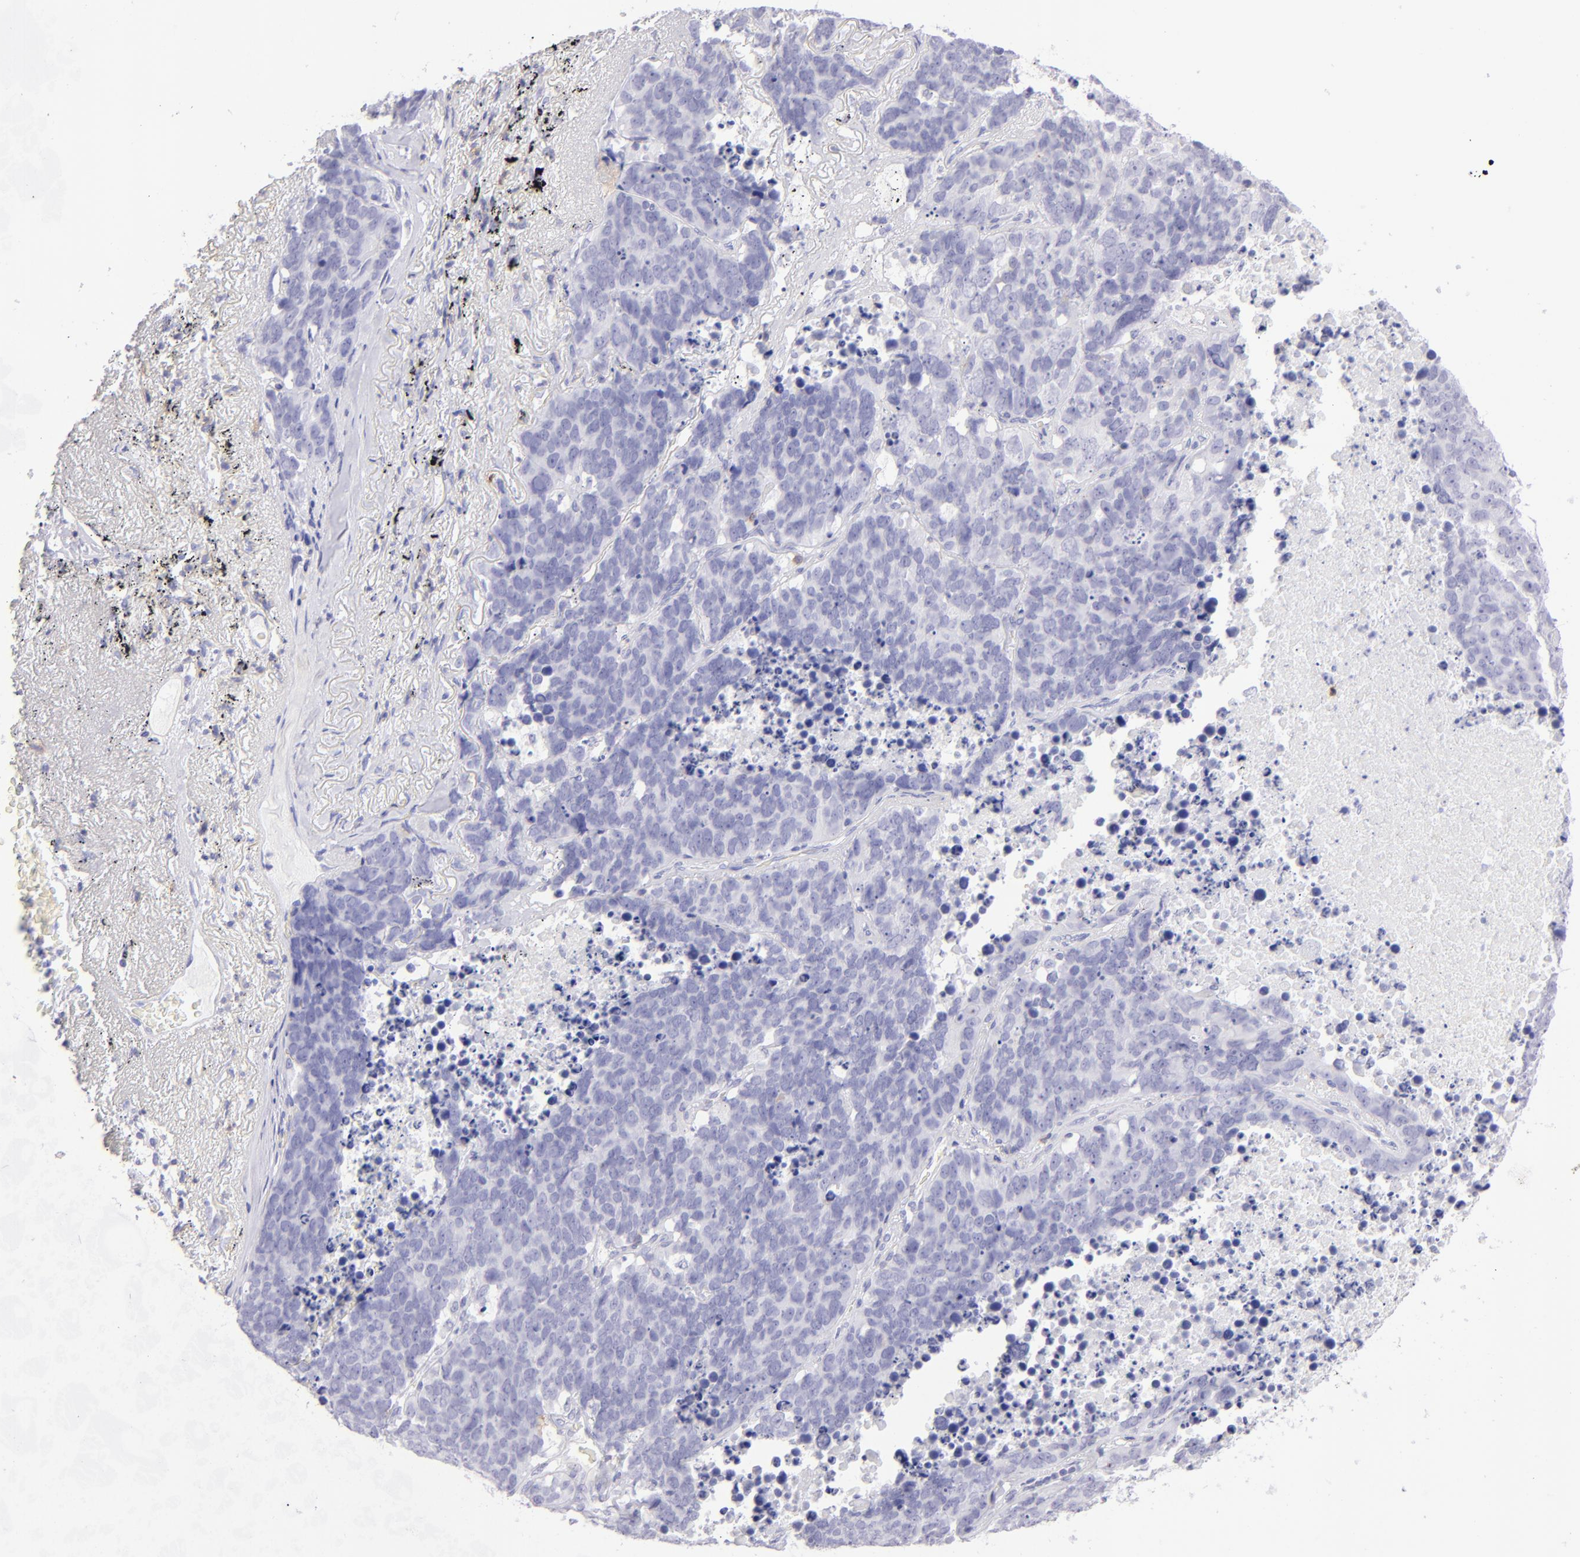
{"staining": {"intensity": "negative", "quantity": "none", "location": "none"}, "tissue": "lung cancer", "cell_type": "Tumor cells", "image_type": "cancer", "snomed": [{"axis": "morphology", "description": "Carcinoid, malignant, NOS"}, {"axis": "topography", "description": "Lung"}], "caption": "There is no significant staining in tumor cells of lung cancer (carcinoid (malignant)).", "gene": "CD69", "patient": {"sex": "male", "age": 60}}